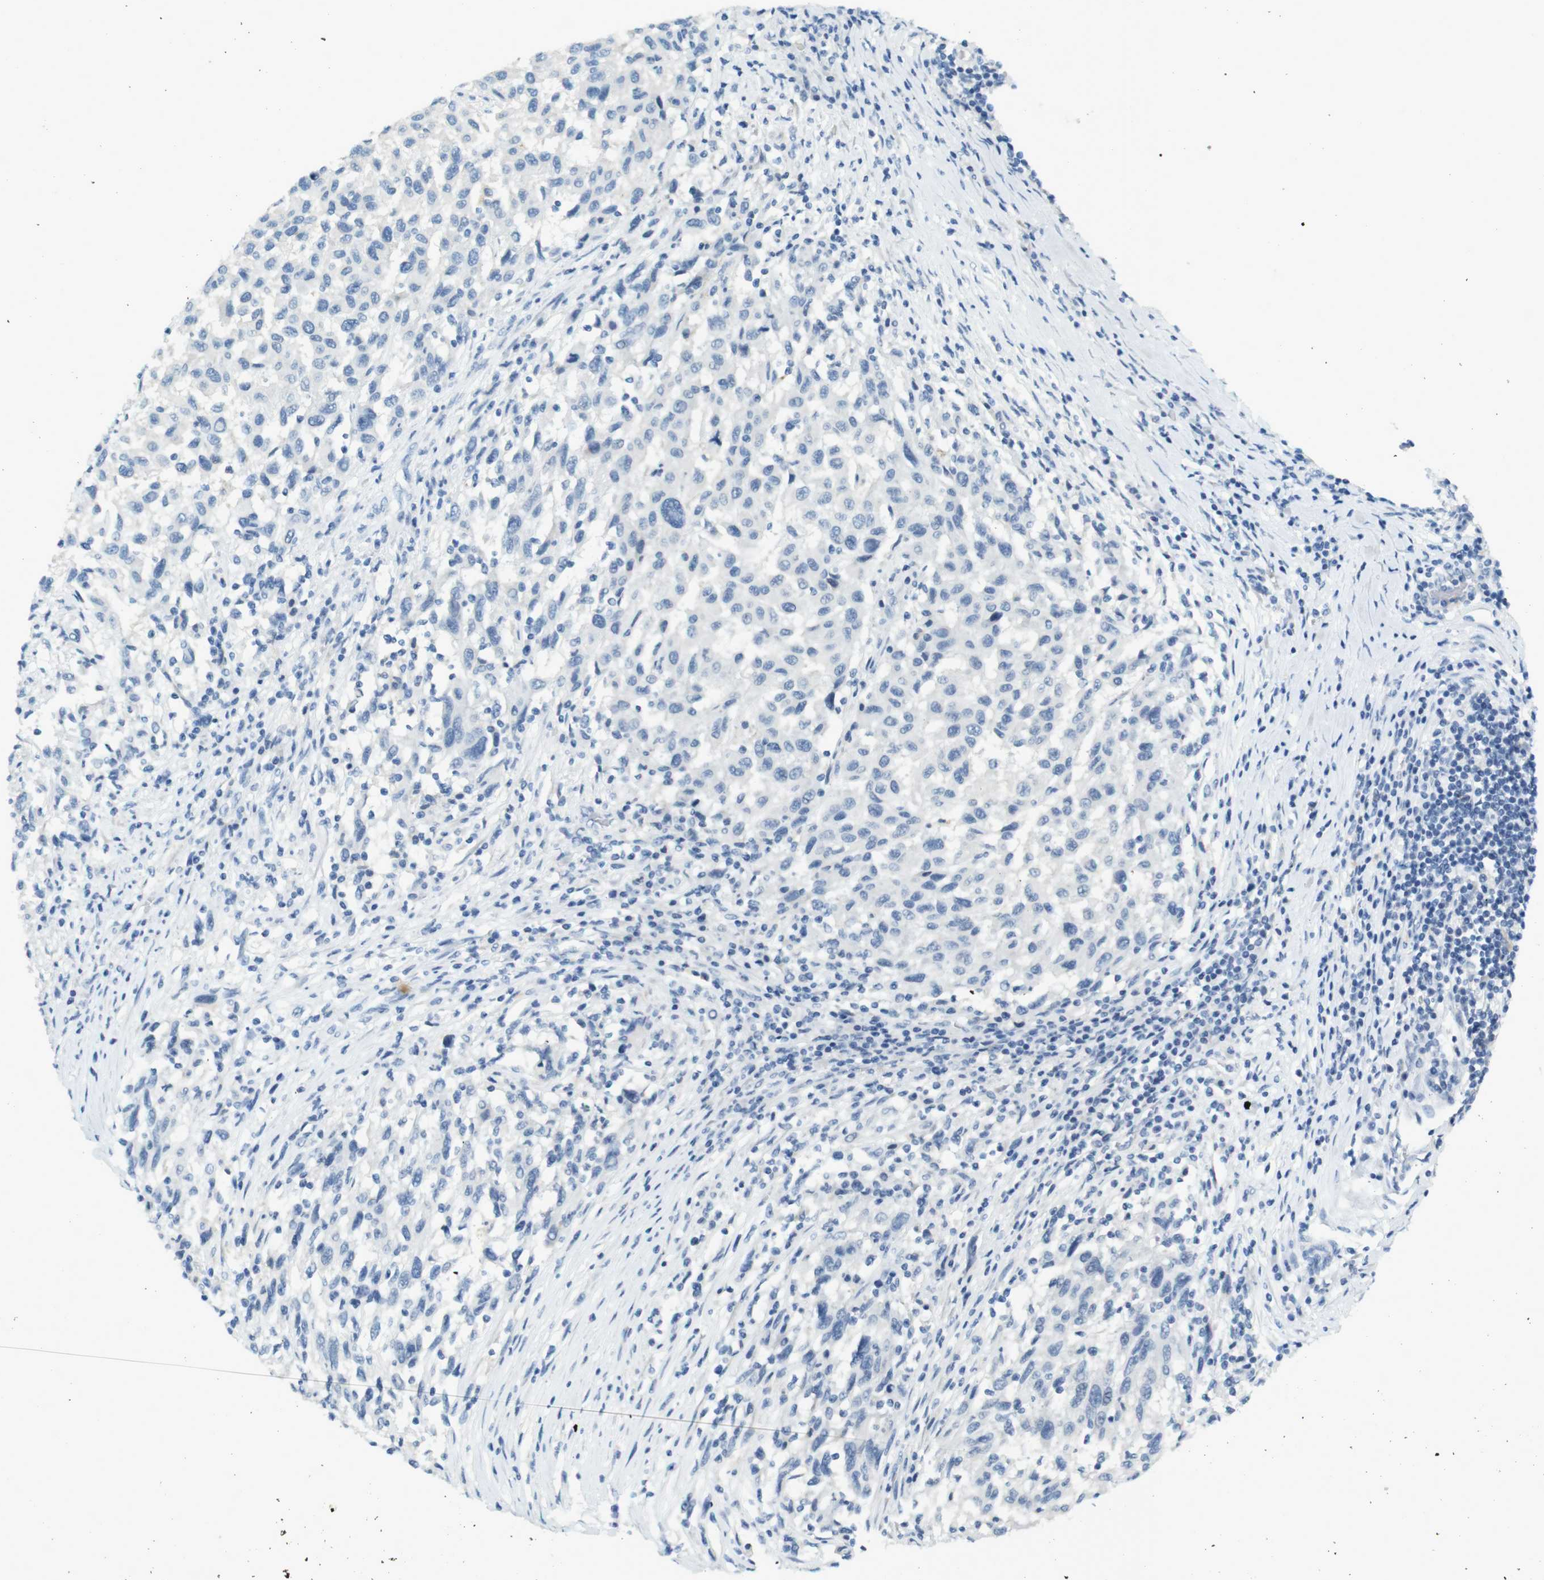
{"staining": {"intensity": "negative", "quantity": "none", "location": "none"}, "tissue": "melanoma", "cell_type": "Tumor cells", "image_type": "cancer", "snomed": [{"axis": "morphology", "description": "Malignant melanoma, Metastatic site"}, {"axis": "topography", "description": "Lymph node"}], "caption": "Histopathology image shows no significant protein positivity in tumor cells of melanoma.", "gene": "LRRK2", "patient": {"sex": "male", "age": 61}}